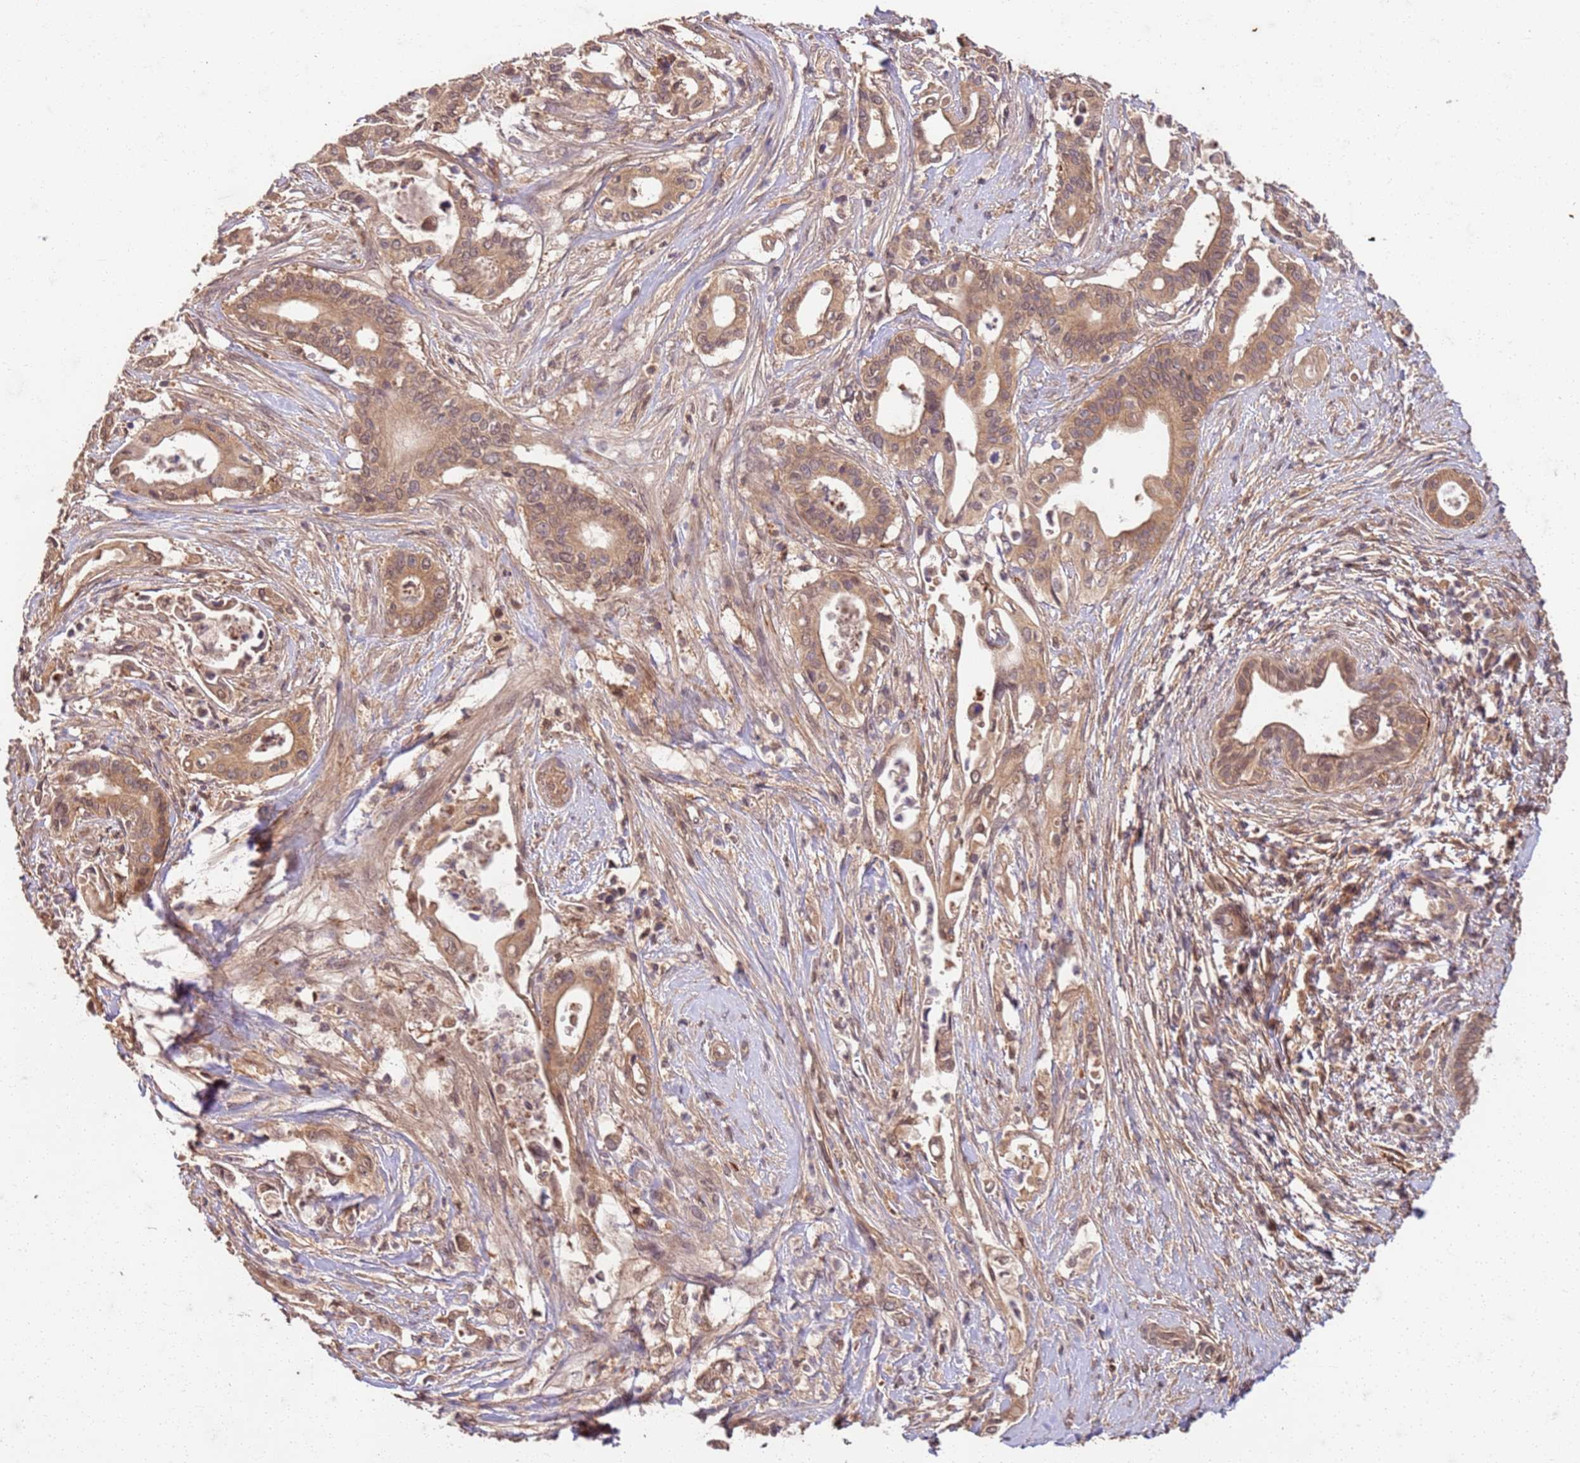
{"staining": {"intensity": "moderate", "quantity": ">75%", "location": "cytoplasmic/membranous,nuclear"}, "tissue": "pancreatic cancer", "cell_type": "Tumor cells", "image_type": "cancer", "snomed": [{"axis": "morphology", "description": "Adenocarcinoma, NOS"}, {"axis": "topography", "description": "Pancreas"}], "caption": "Adenocarcinoma (pancreatic) tissue shows moderate cytoplasmic/membranous and nuclear positivity in approximately >75% of tumor cells, visualized by immunohistochemistry.", "gene": "UBE3A", "patient": {"sex": "female", "age": 77}}